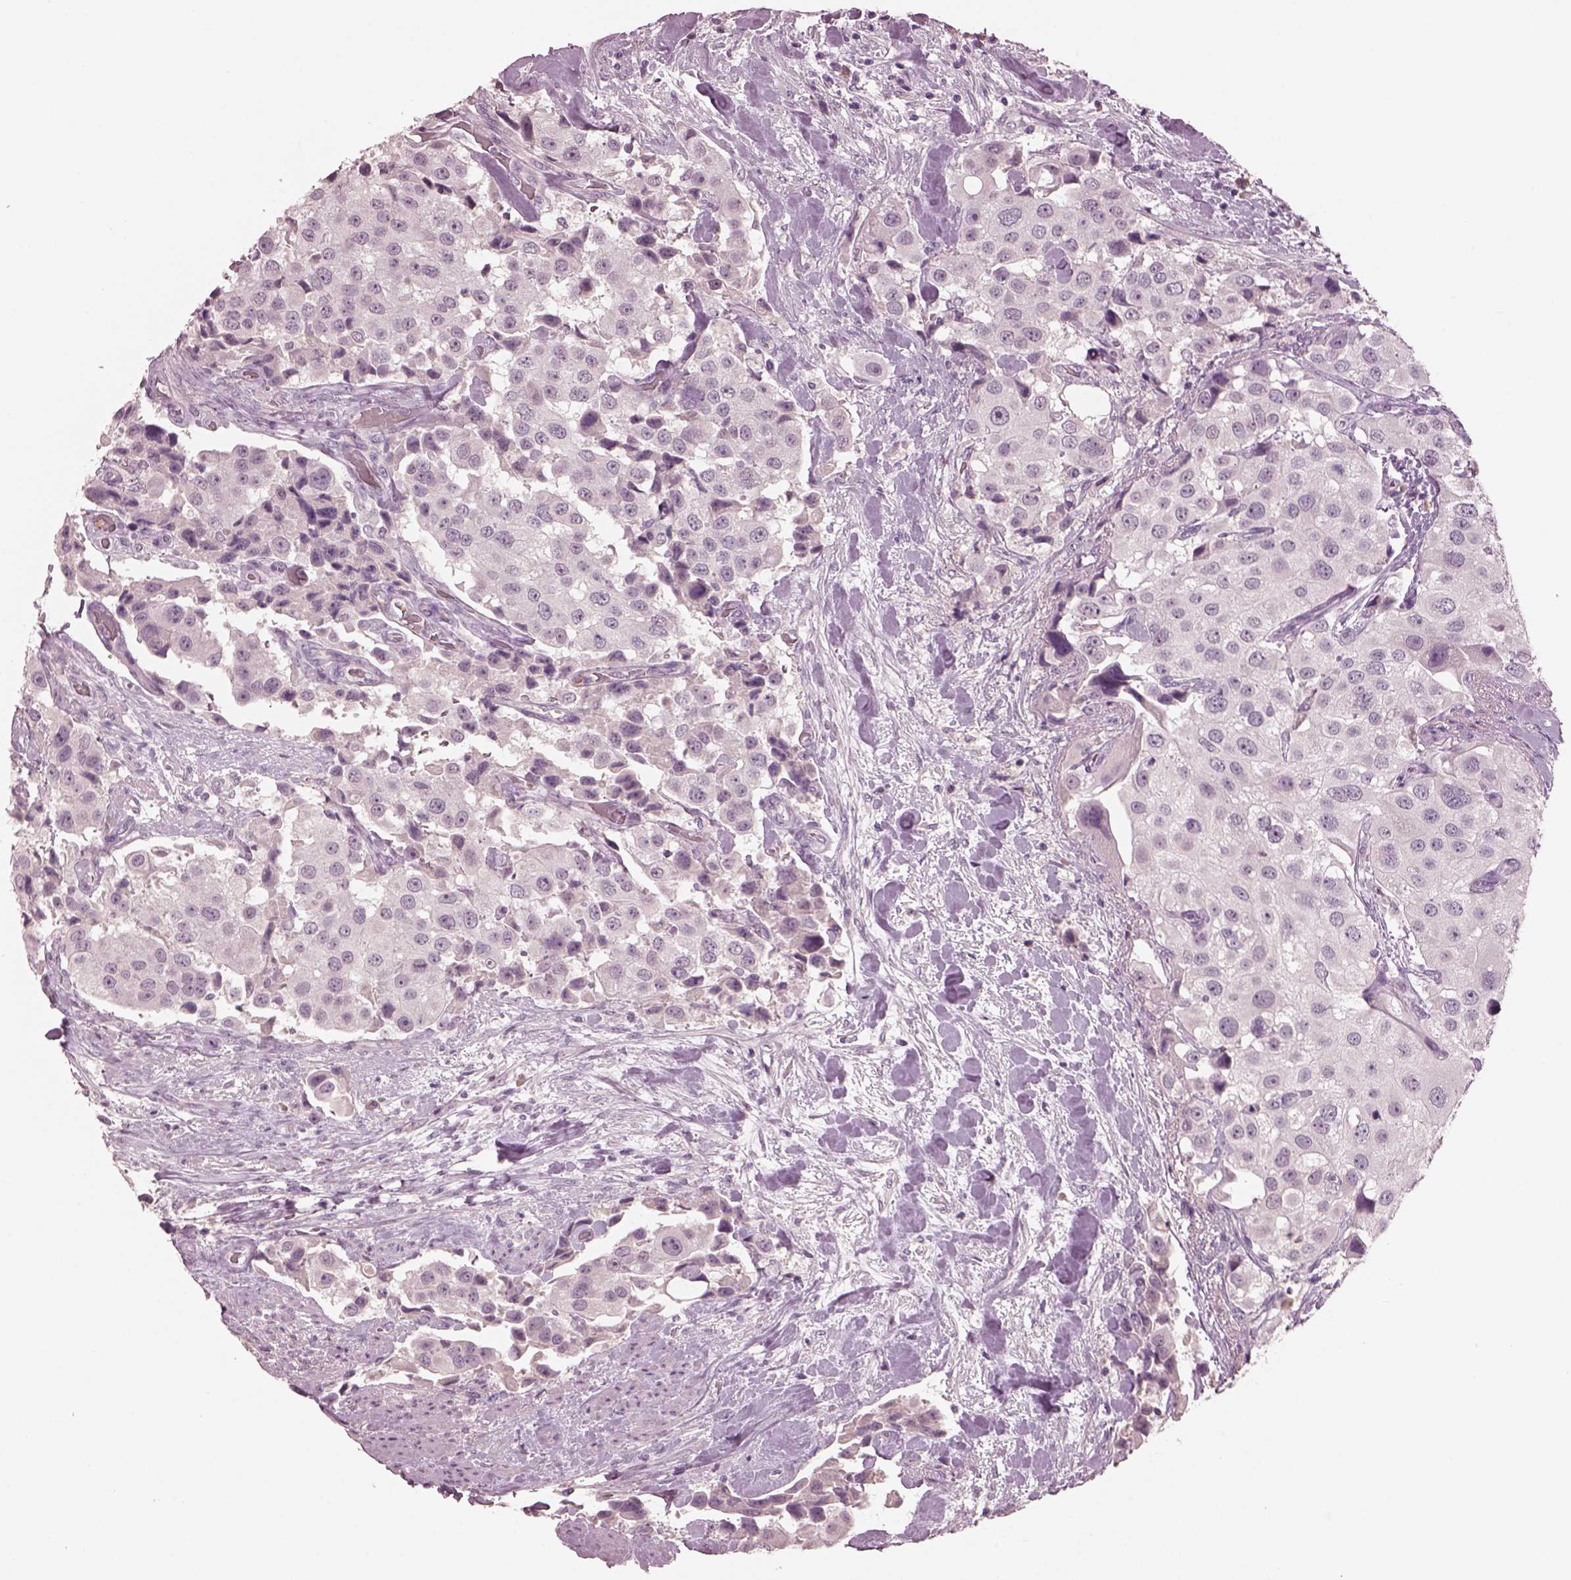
{"staining": {"intensity": "negative", "quantity": "none", "location": "none"}, "tissue": "urothelial cancer", "cell_type": "Tumor cells", "image_type": "cancer", "snomed": [{"axis": "morphology", "description": "Urothelial carcinoma, High grade"}, {"axis": "topography", "description": "Urinary bladder"}], "caption": "Protein analysis of urothelial carcinoma (high-grade) shows no significant positivity in tumor cells.", "gene": "PACRG", "patient": {"sex": "female", "age": 64}}